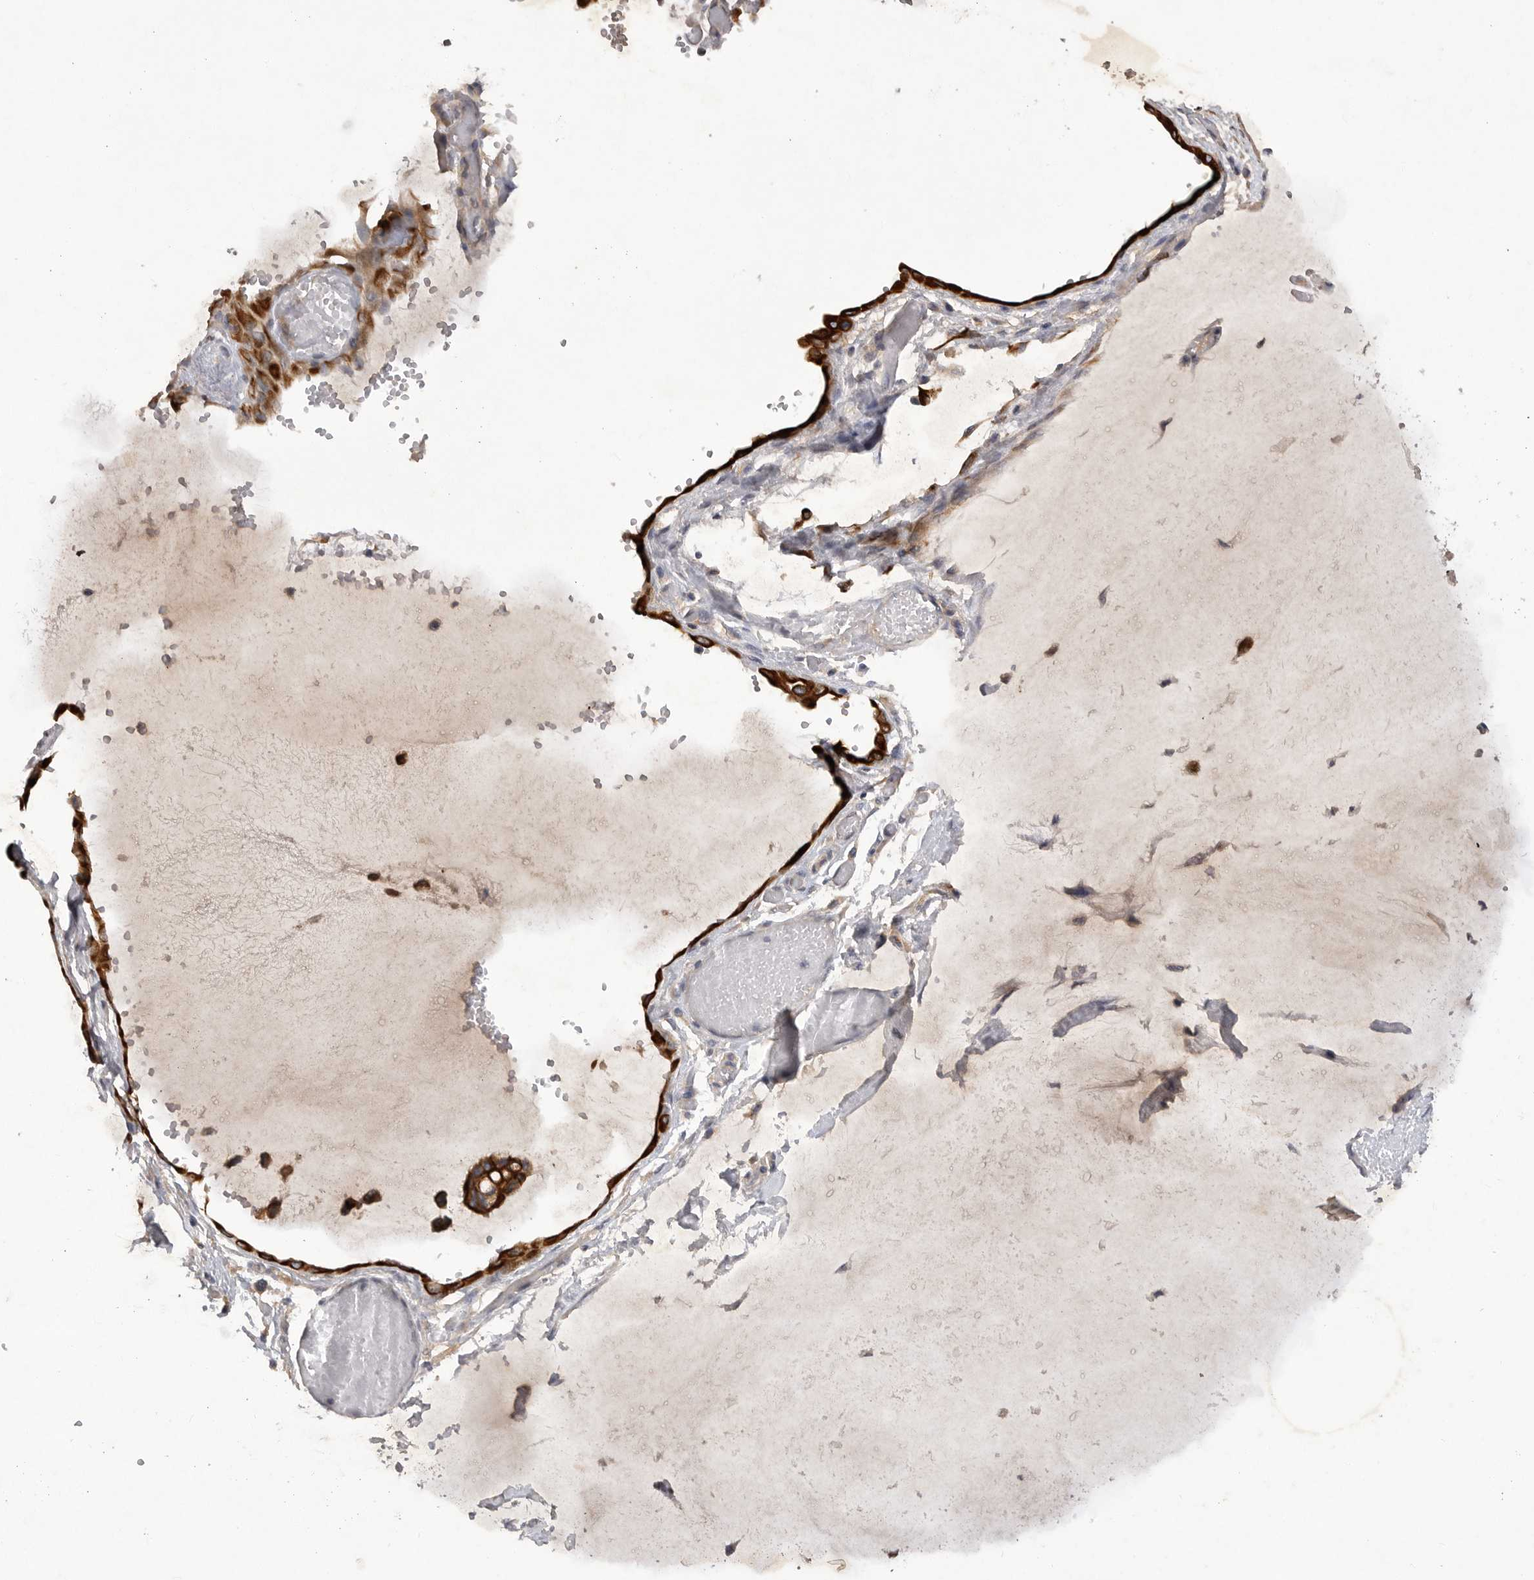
{"staining": {"intensity": "strong", "quantity": ">75%", "location": "cytoplasmic/membranous"}, "tissue": "ovarian cancer", "cell_type": "Tumor cells", "image_type": "cancer", "snomed": [{"axis": "morphology", "description": "Cystadenocarcinoma, mucinous, NOS"}, {"axis": "topography", "description": "Ovary"}], "caption": "Mucinous cystadenocarcinoma (ovarian) tissue demonstrates strong cytoplasmic/membranous positivity in about >75% of tumor cells", "gene": "DHDDS", "patient": {"sex": "female", "age": 39}}